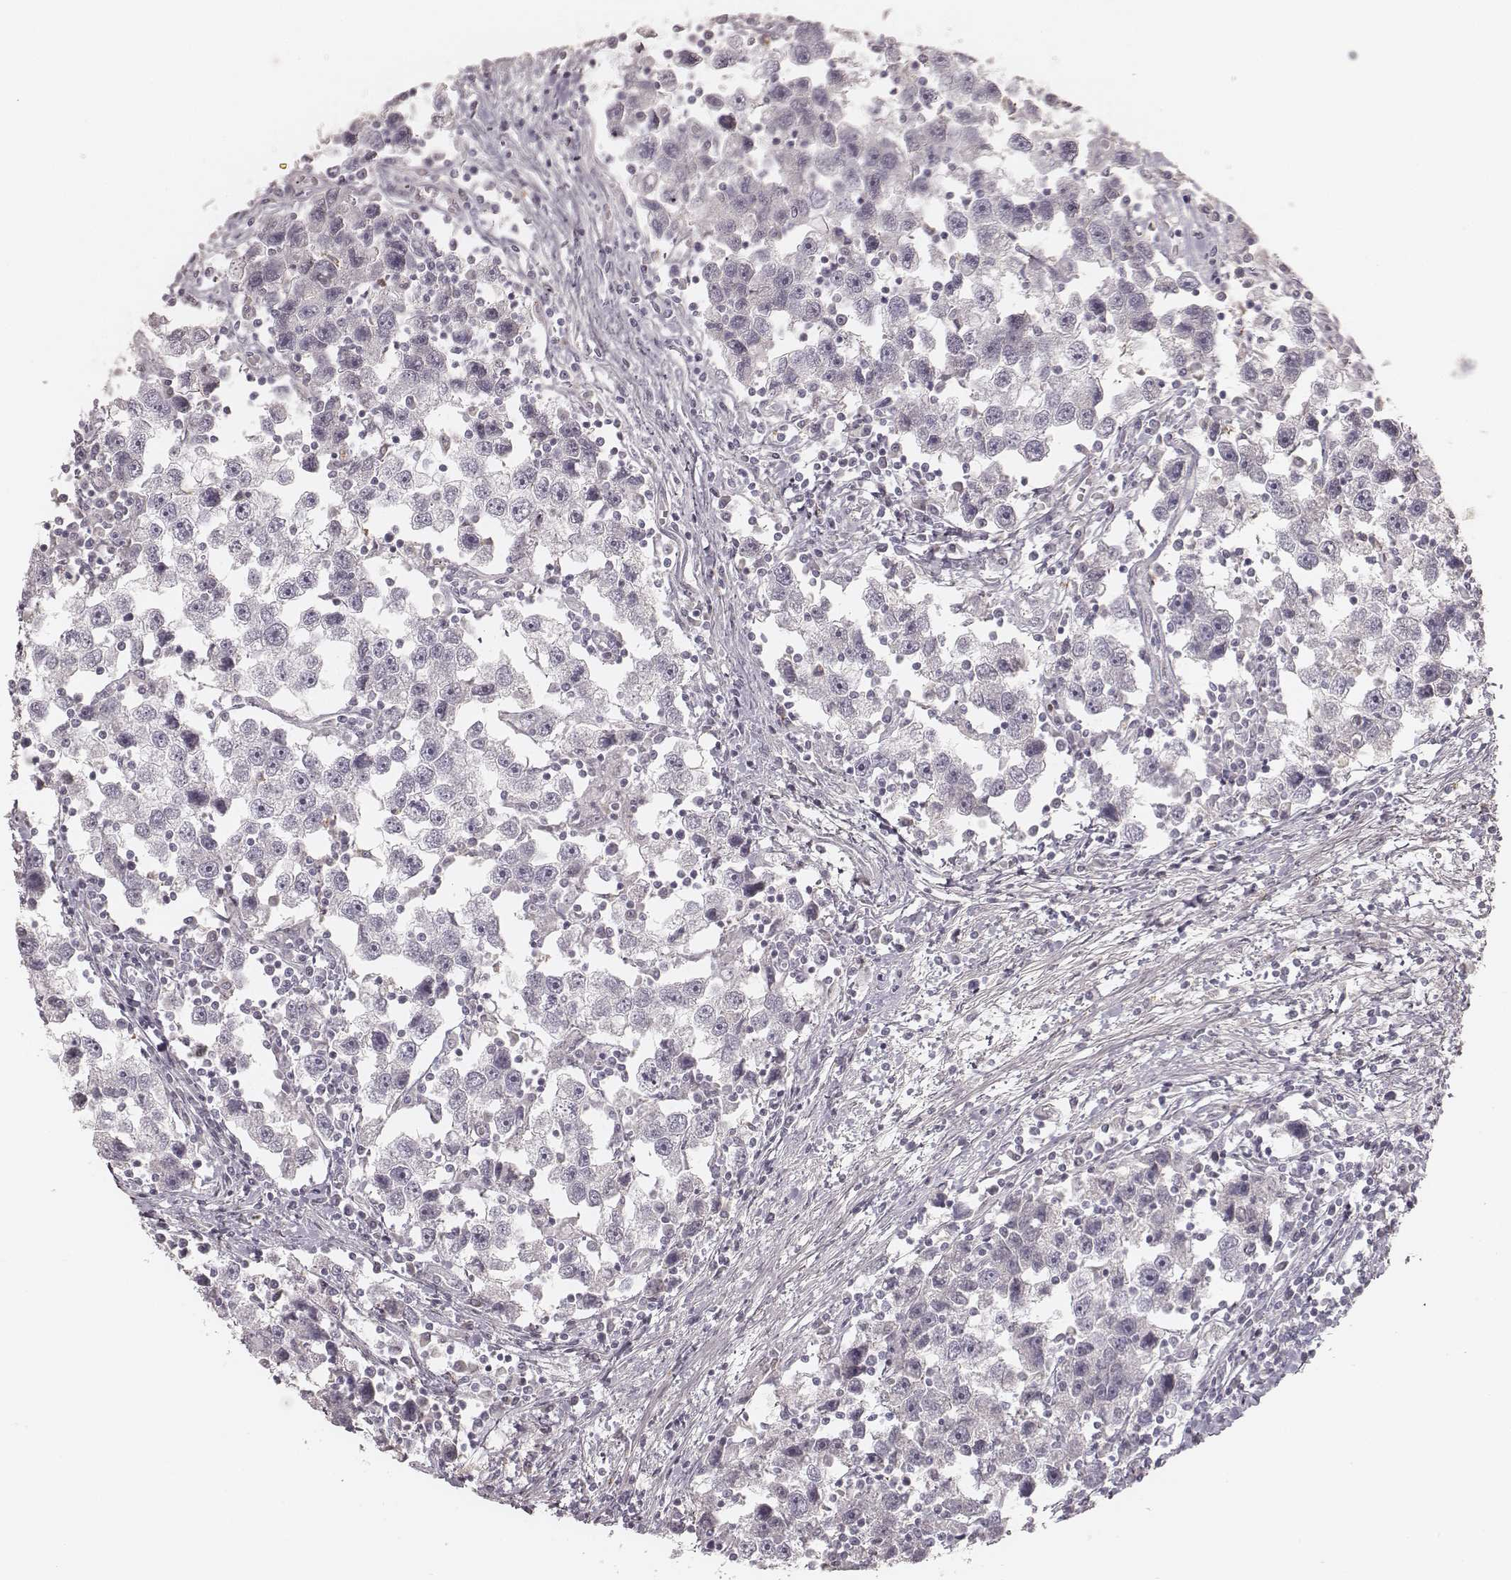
{"staining": {"intensity": "negative", "quantity": "none", "location": "none"}, "tissue": "testis cancer", "cell_type": "Tumor cells", "image_type": "cancer", "snomed": [{"axis": "morphology", "description": "Seminoma, NOS"}, {"axis": "topography", "description": "Testis"}], "caption": "Immunohistochemistry photomicrograph of testis cancer stained for a protein (brown), which displays no staining in tumor cells.", "gene": "KITLG", "patient": {"sex": "male", "age": 30}}